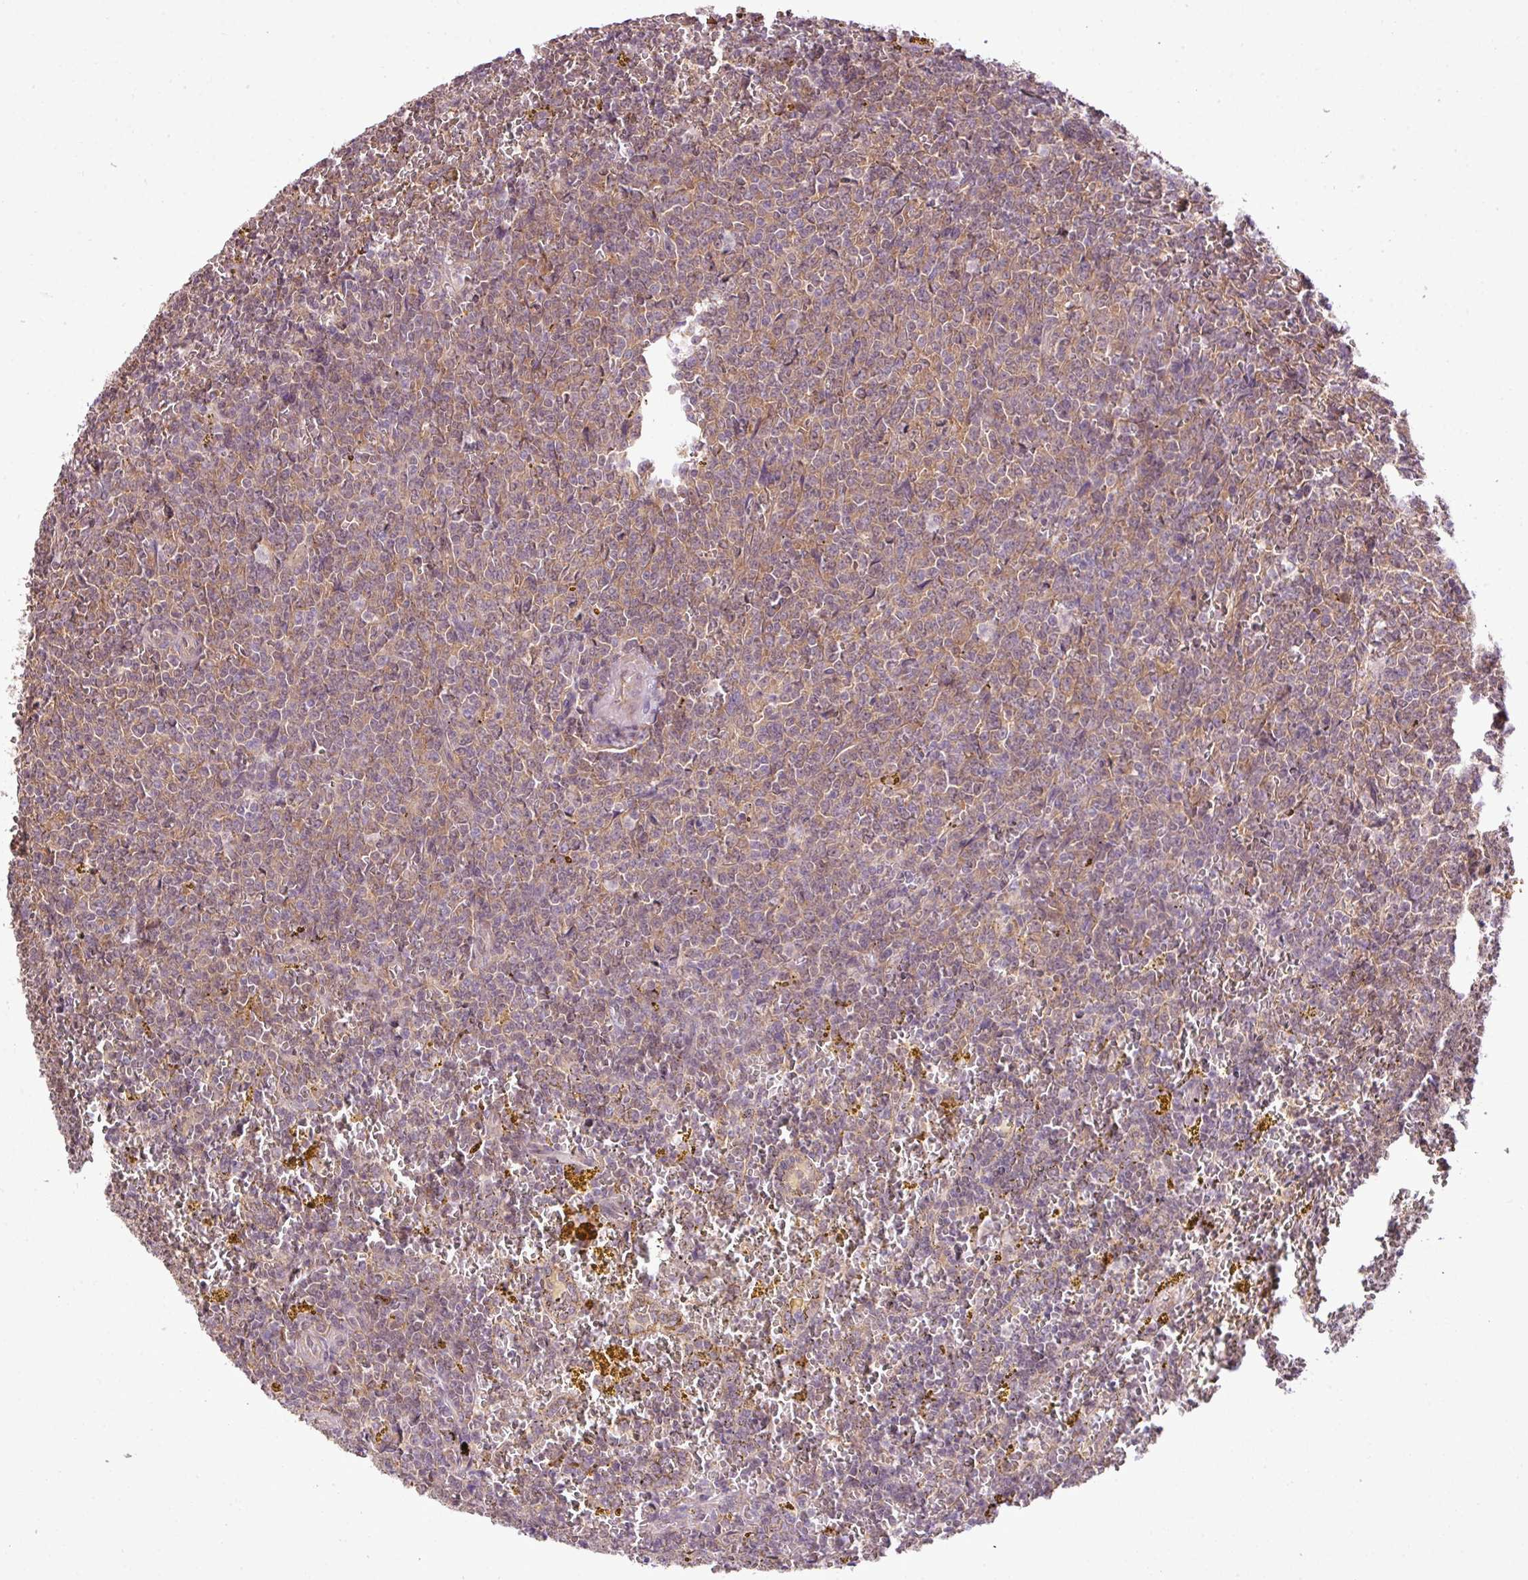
{"staining": {"intensity": "moderate", "quantity": ">75%", "location": "cytoplasmic/membranous"}, "tissue": "lymphoma", "cell_type": "Tumor cells", "image_type": "cancer", "snomed": [{"axis": "morphology", "description": "Malignant lymphoma, non-Hodgkin's type, Low grade"}, {"axis": "topography", "description": "Spleen"}, {"axis": "topography", "description": "Lymph node"}], "caption": "This image shows lymphoma stained with immunohistochemistry (IHC) to label a protein in brown. The cytoplasmic/membranous of tumor cells show moderate positivity for the protein. Nuclei are counter-stained blue.", "gene": "DNAAF4", "patient": {"sex": "female", "age": 66}}